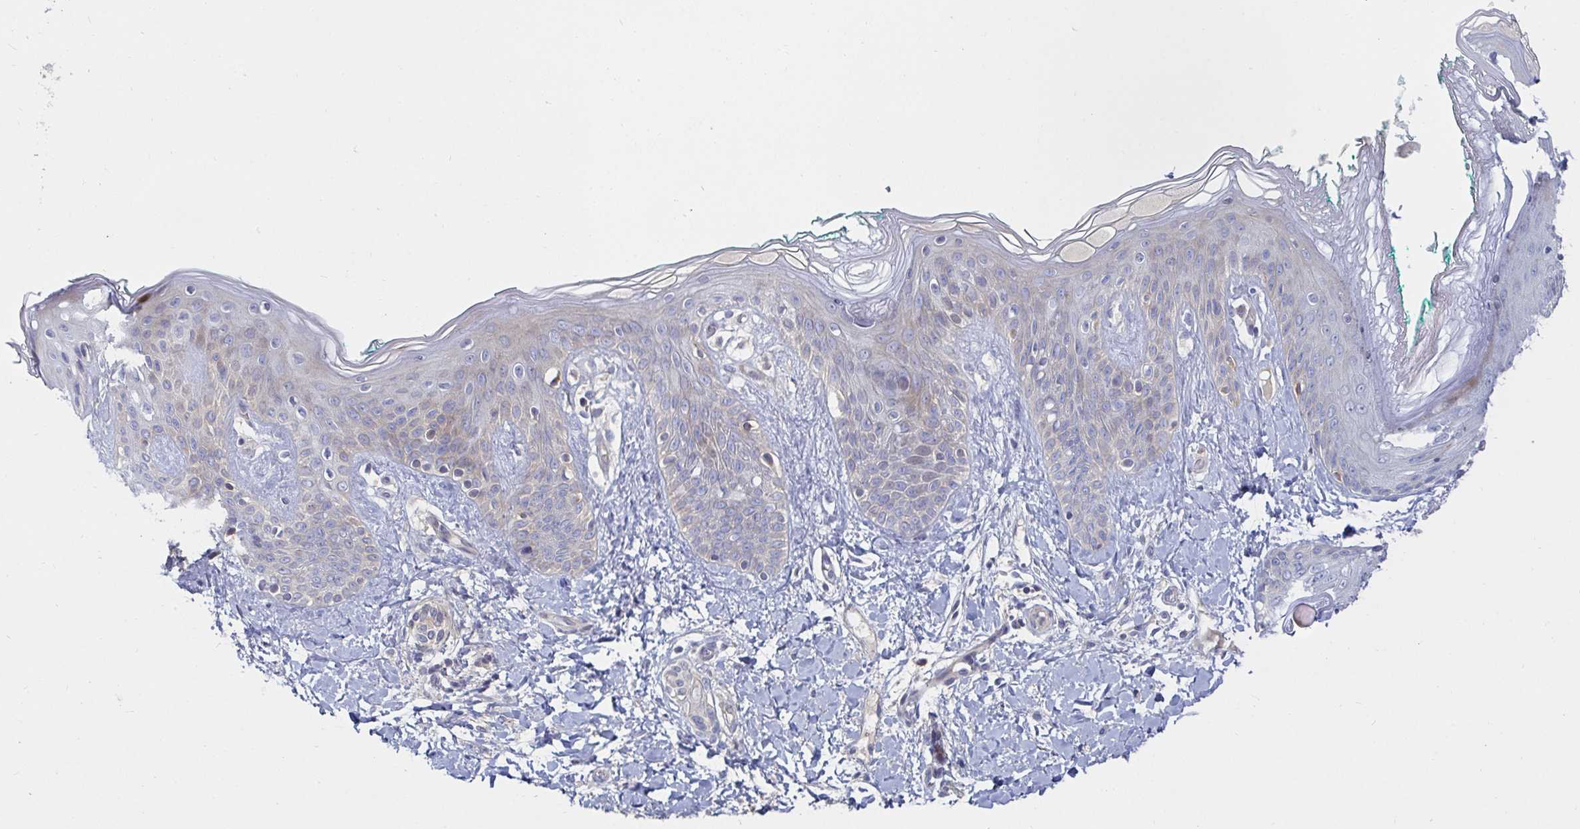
{"staining": {"intensity": "negative", "quantity": "none", "location": "none"}, "tissue": "skin", "cell_type": "Fibroblasts", "image_type": "normal", "snomed": [{"axis": "morphology", "description": "Normal tissue, NOS"}, {"axis": "topography", "description": "Skin"}], "caption": "Immunohistochemical staining of benign human skin reveals no significant expression in fibroblasts.", "gene": "SSH2", "patient": {"sex": "male", "age": 16}}